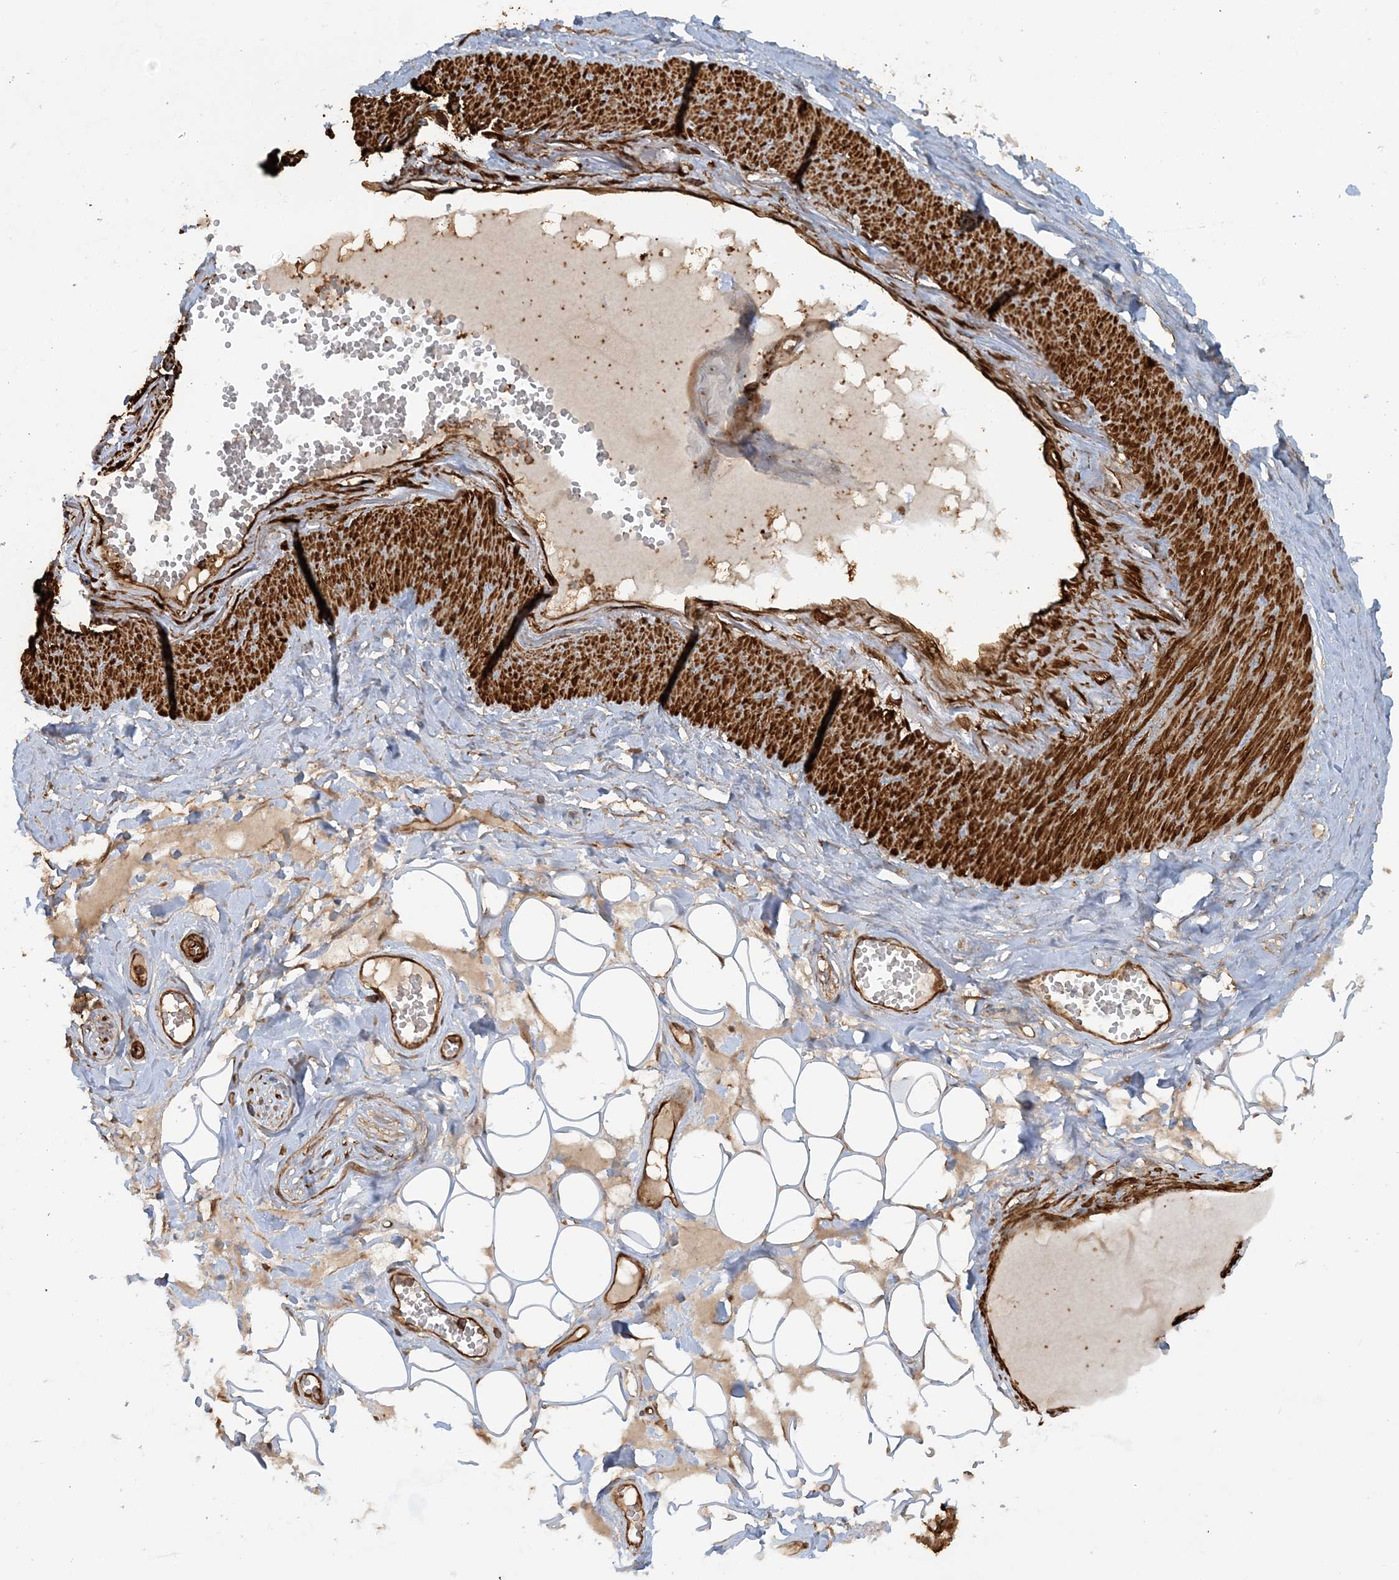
{"staining": {"intensity": "negative", "quantity": "none", "location": "none"}, "tissue": "adipose tissue", "cell_type": "Adipocytes", "image_type": "normal", "snomed": [{"axis": "morphology", "description": "Normal tissue, NOS"}, {"axis": "morphology", "description": "Inflammation, NOS"}, {"axis": "topography", "description": "Salivary gland"}, {"axis": "topography", "description": "Peripheral nerve tissue"}], "caption": "IHC of normal human adipose tissue reveals no staining in adipocytes.", "gene": "DSTN", "patient": {"sex": "female", "age": 75}}